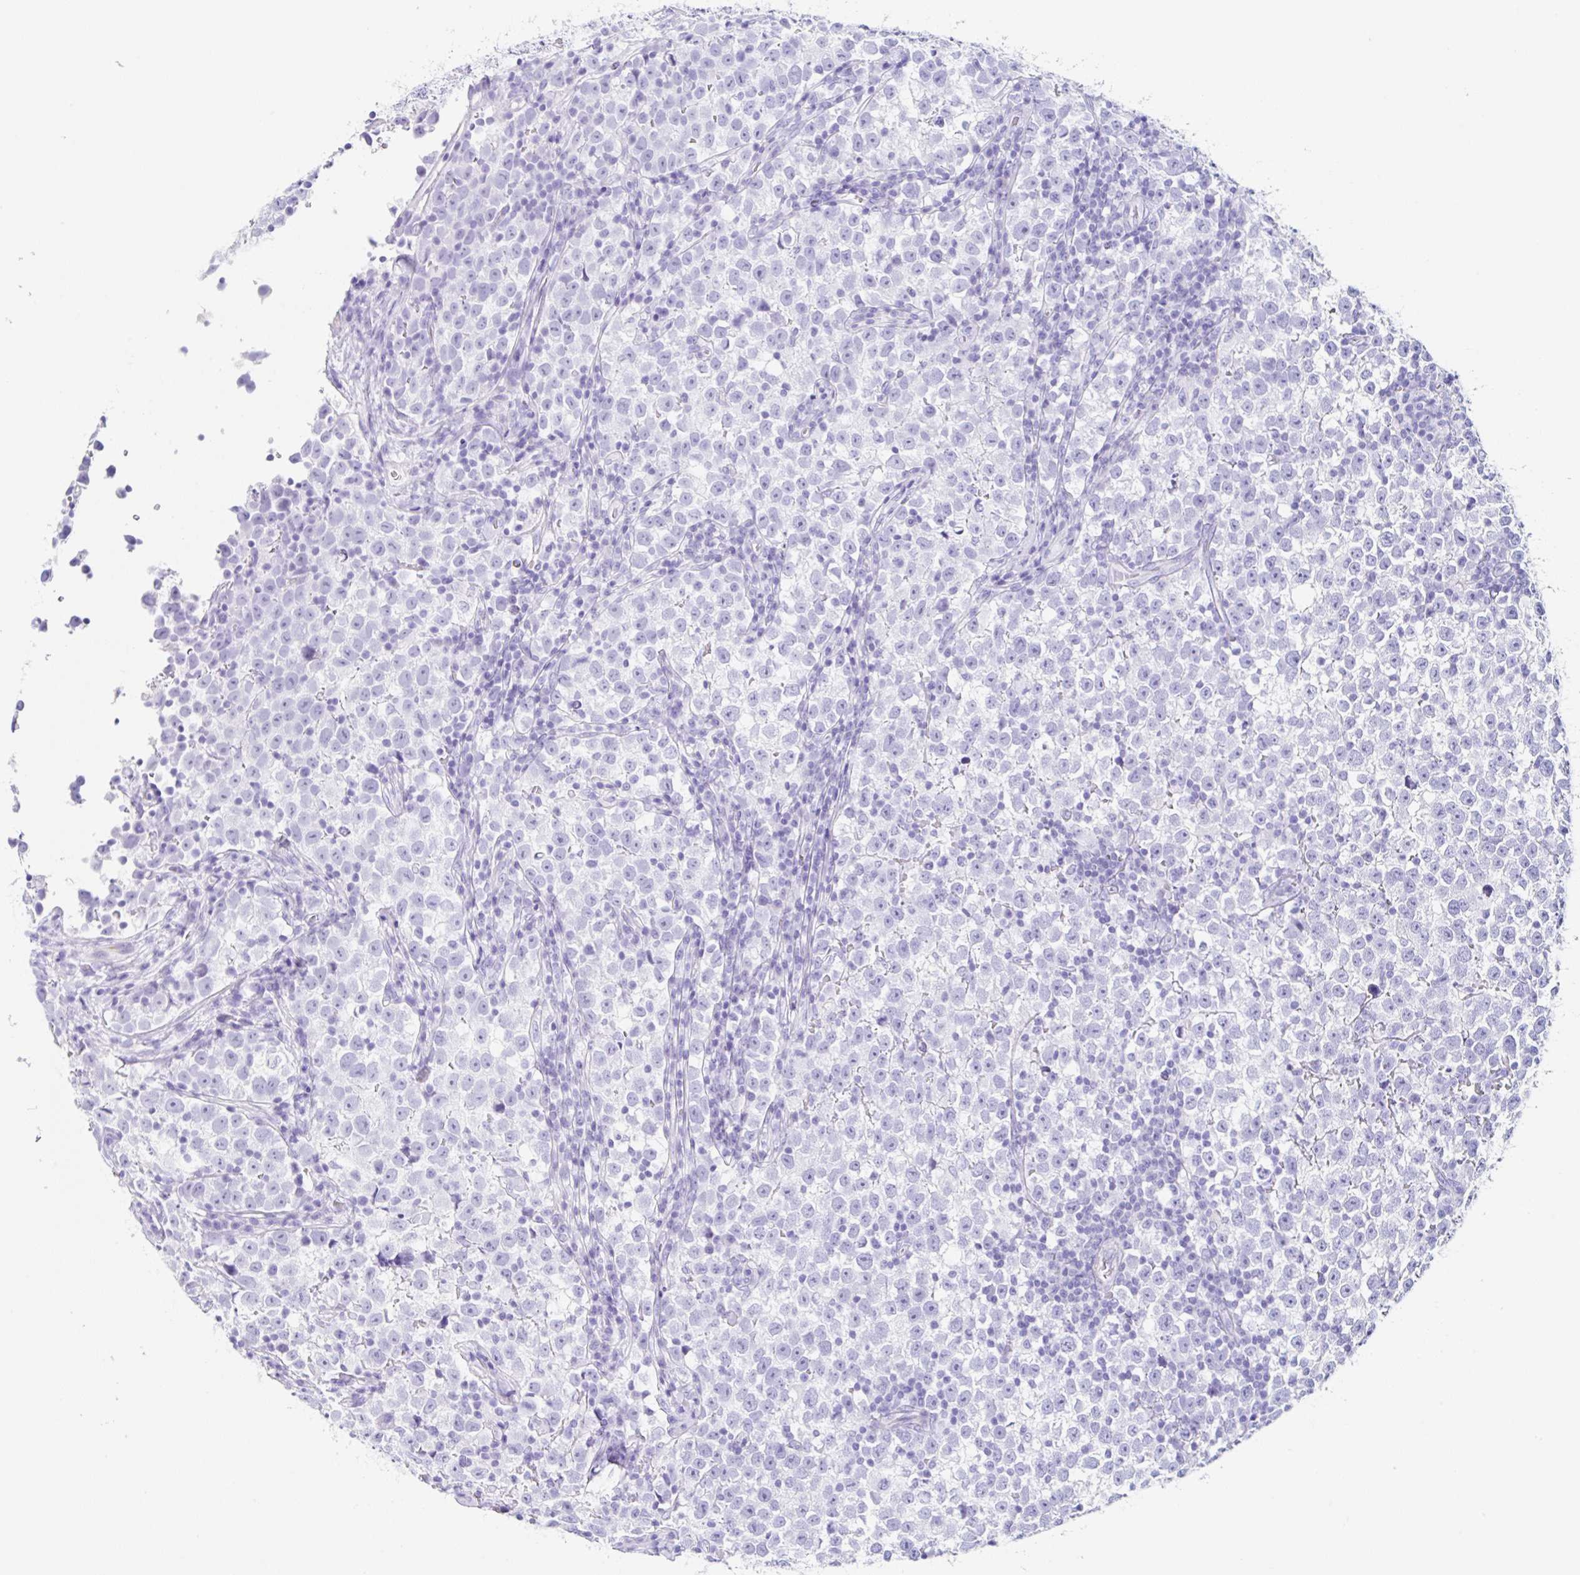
{"staining": {"intensity": "negative", "quantity": "none", "location": "none"}, "tissue": "testis cancer", "cell_type": "Tumor cells", "image_type": "cancer", "snomed": [{"axis": "morphology", "description": "Normal tissue, NOS"}, {"axis": "morphology", "description": "Seminoma, NOS"}, {"axis": "topography", "description": "Testis"}], "caption": "Immunohistochemistry (IHC) image of human testis cancer stained for a protein (brown), which demonstrates no positivity in tumor cells. (Brightfield microscopy of DAB (3,3'-diaminobenzidine) immunohistochemistry (IHC) at high magnification).", "gene": "CLDND2", "patient": {"sex": "male", "age": 43}}